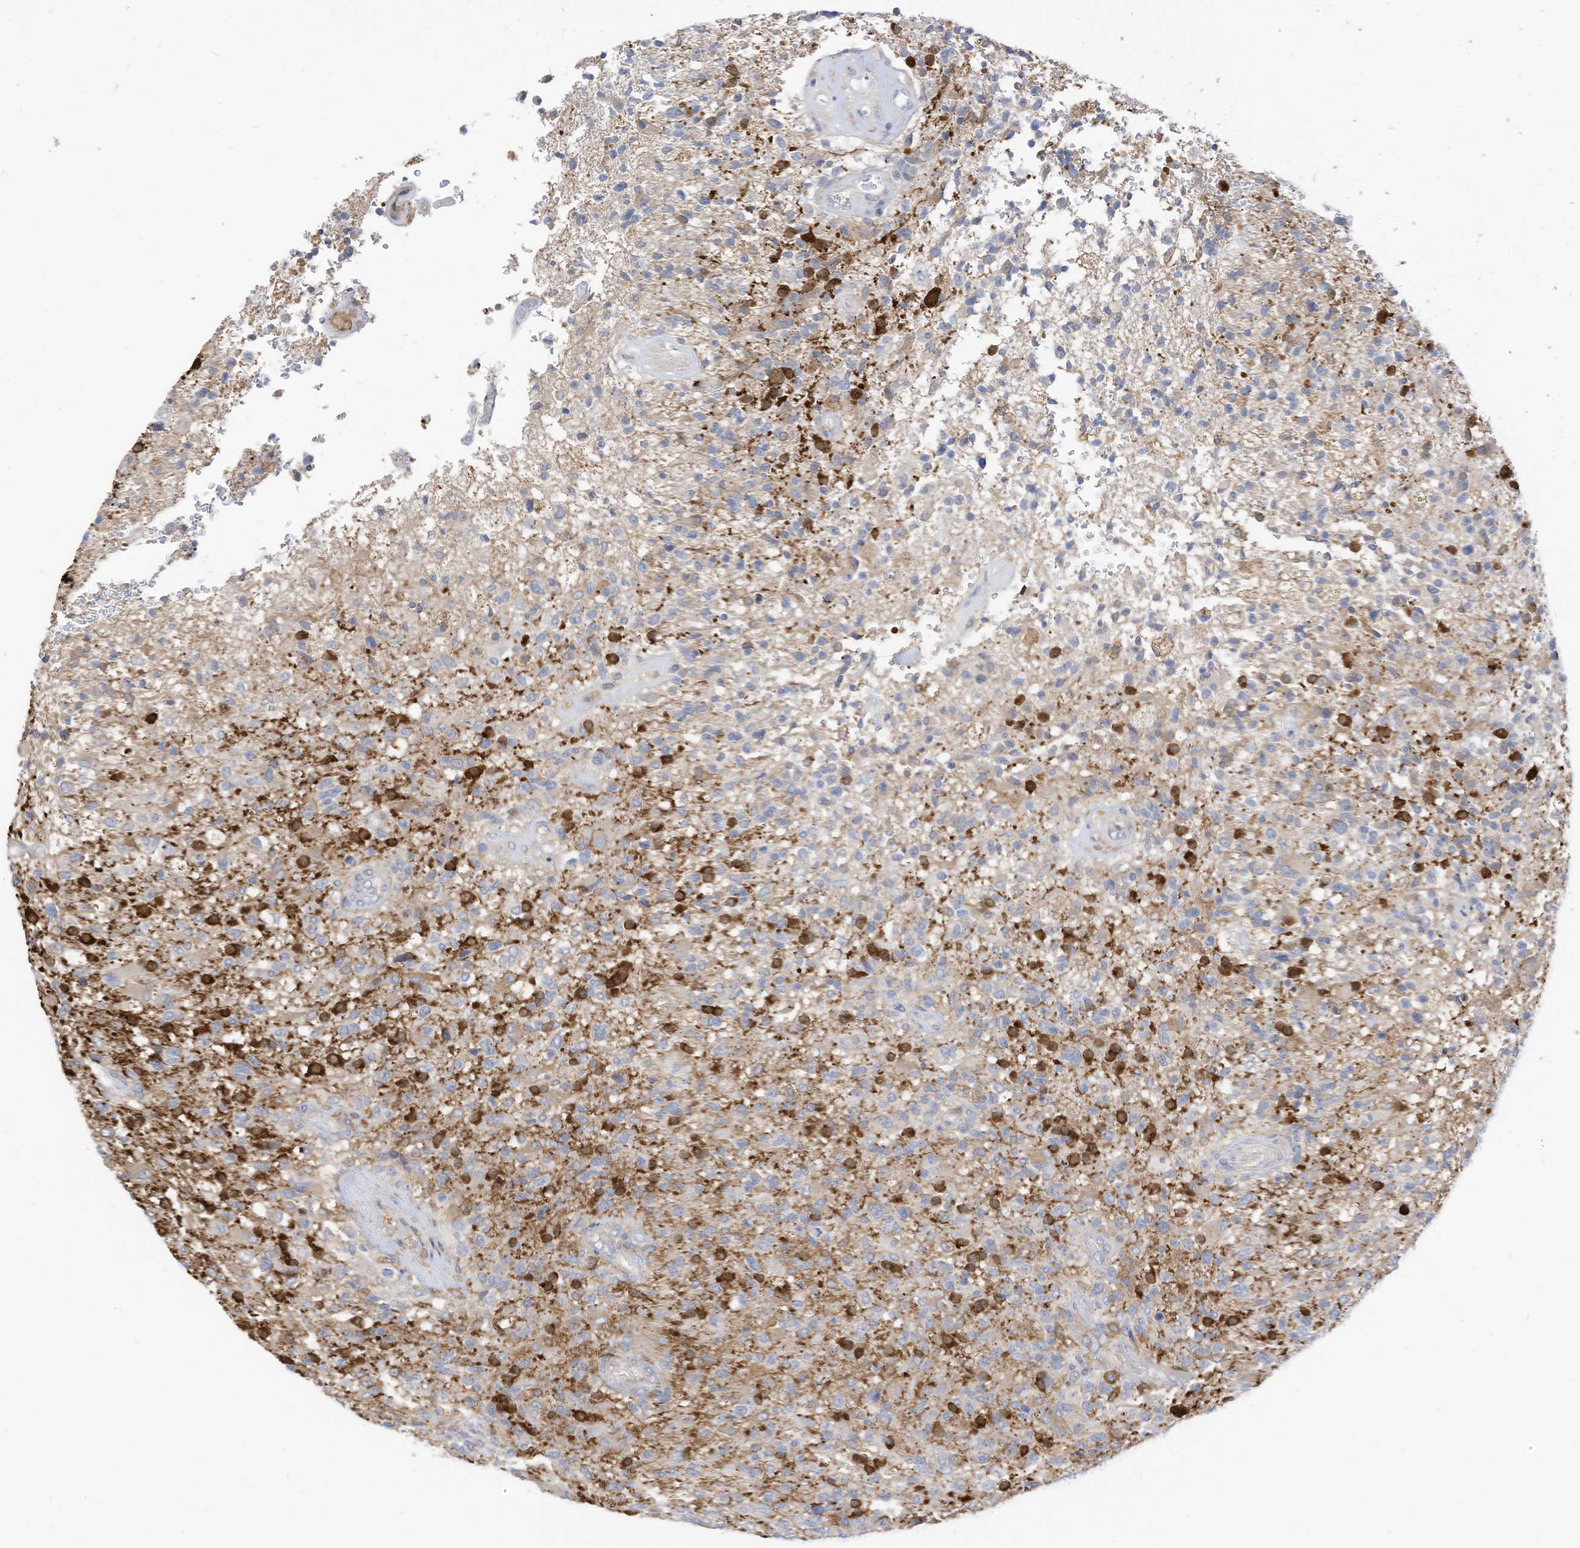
{"staining": {"intensity": "negative", "quantity": "none", "location": "none"}, "tissue": "glioma", "cell_type": "Tumor cells", "image_type": "cancer", "snomed": [{"axis": "morphology", "description": "Glioma, malignant, High grade"}, {"axis": "topography", "description": "Brain"}], "caption": "An immunohistochemistry micrograph of glioma is shown. There is no staining in tumor cells of glioma. (DAB (3,3'-diaminobenzidine) IHC with hematoxylin counter stain).", "gene": "ATP13A1", "patient": {"sex": "male", "age": 72}}